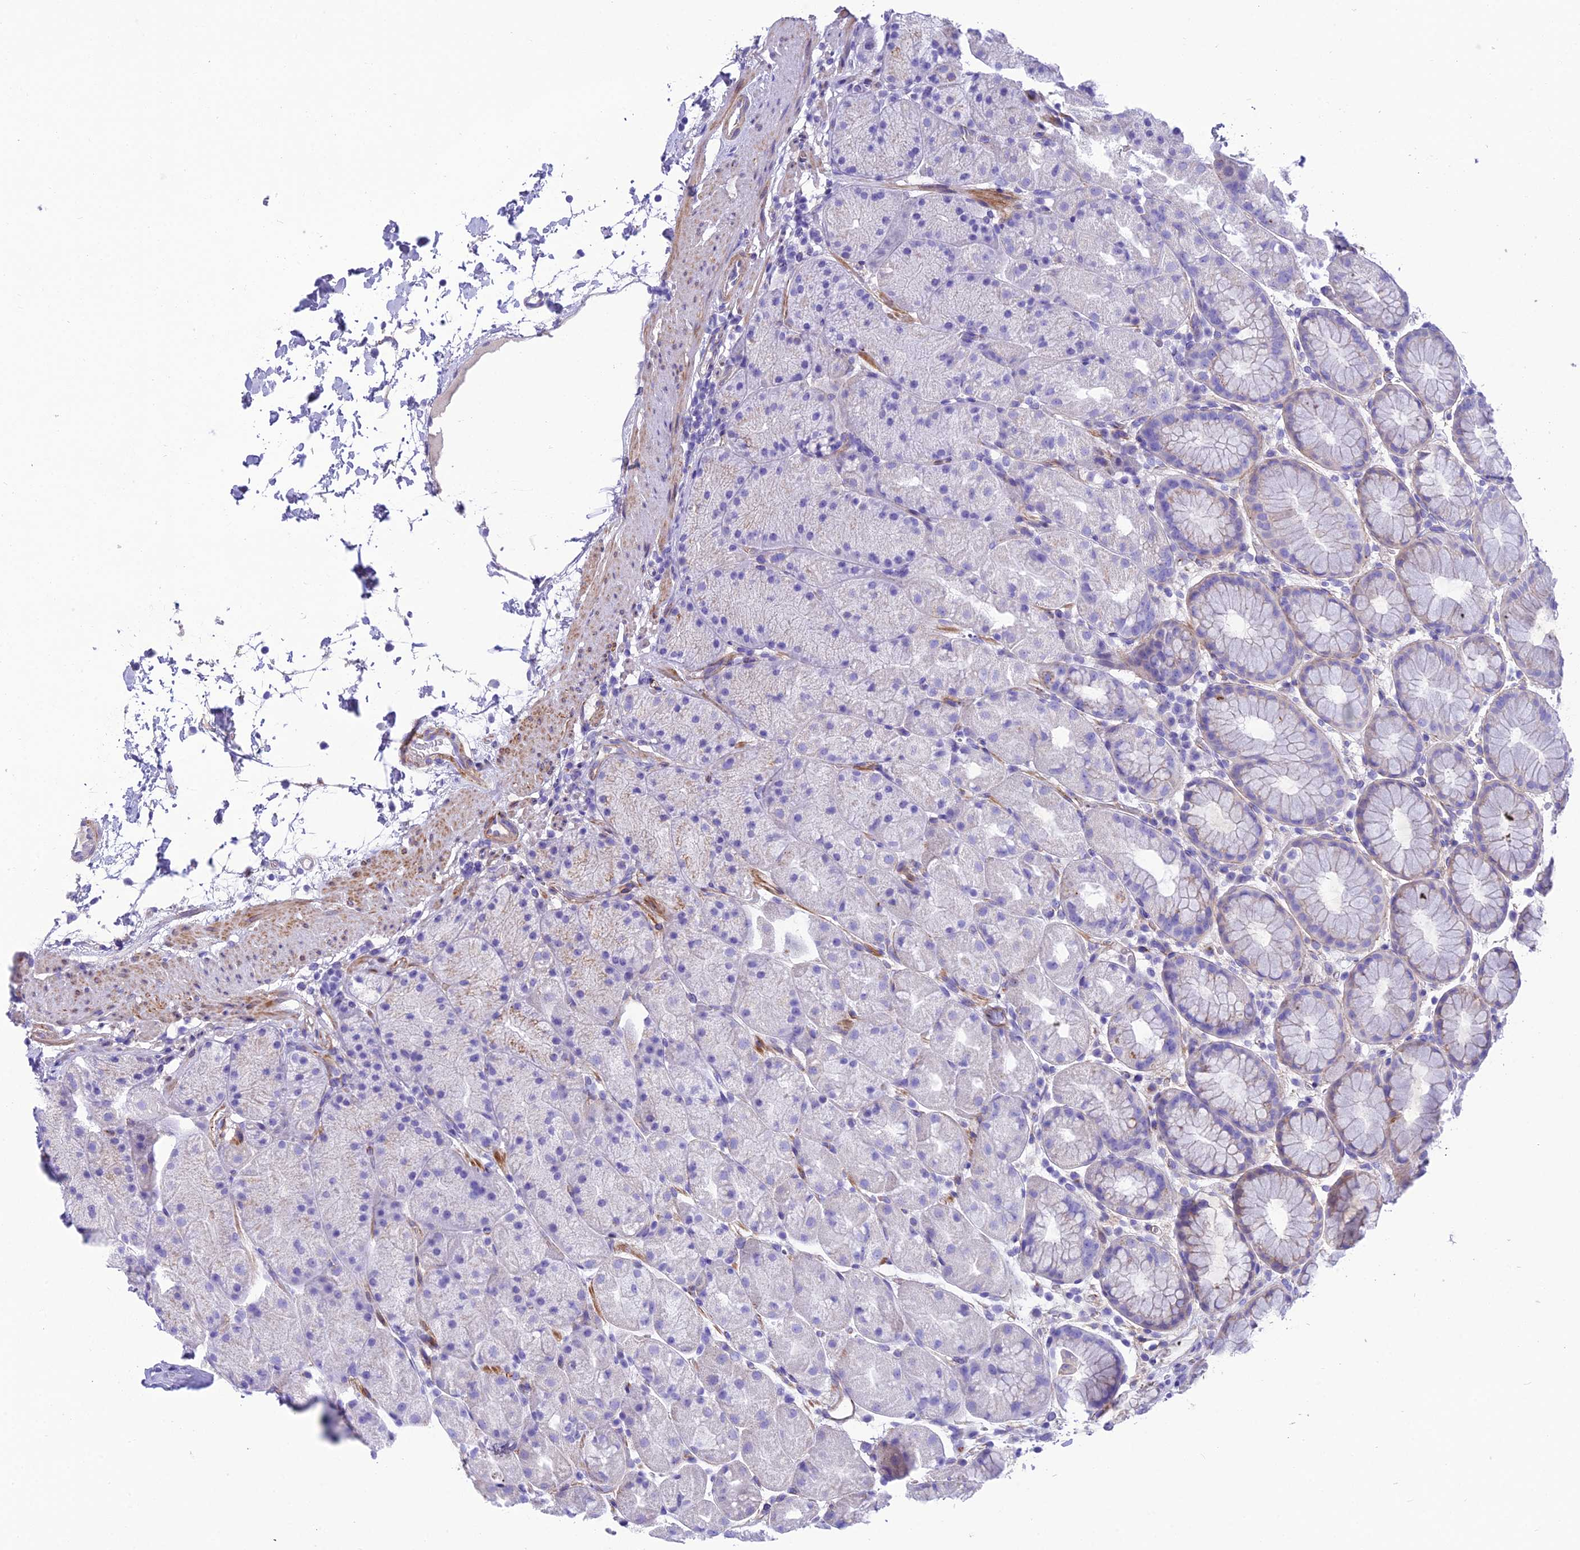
{"staining": {"intensity": "negative", "quantity": "none", "location": "none"}, "tissue": "stomach", "cell_type": "Glandular cells", "image_type": "normal", "snomed": [{"axis": "morphology", "description": "Normal tissue, NOS"}, {"axis": "topography", "description": "Stomach, upper"}, {"axis": "topography", "description": "Stomach, lower"}], "caption": "This is a photomicrograph of immunohistochemistry (IHC) staining of unremarkable stomach, which shows no expression in glandular cells.", "gene": "GFRA1", "patient": {"sex": "male", "age": 67}}